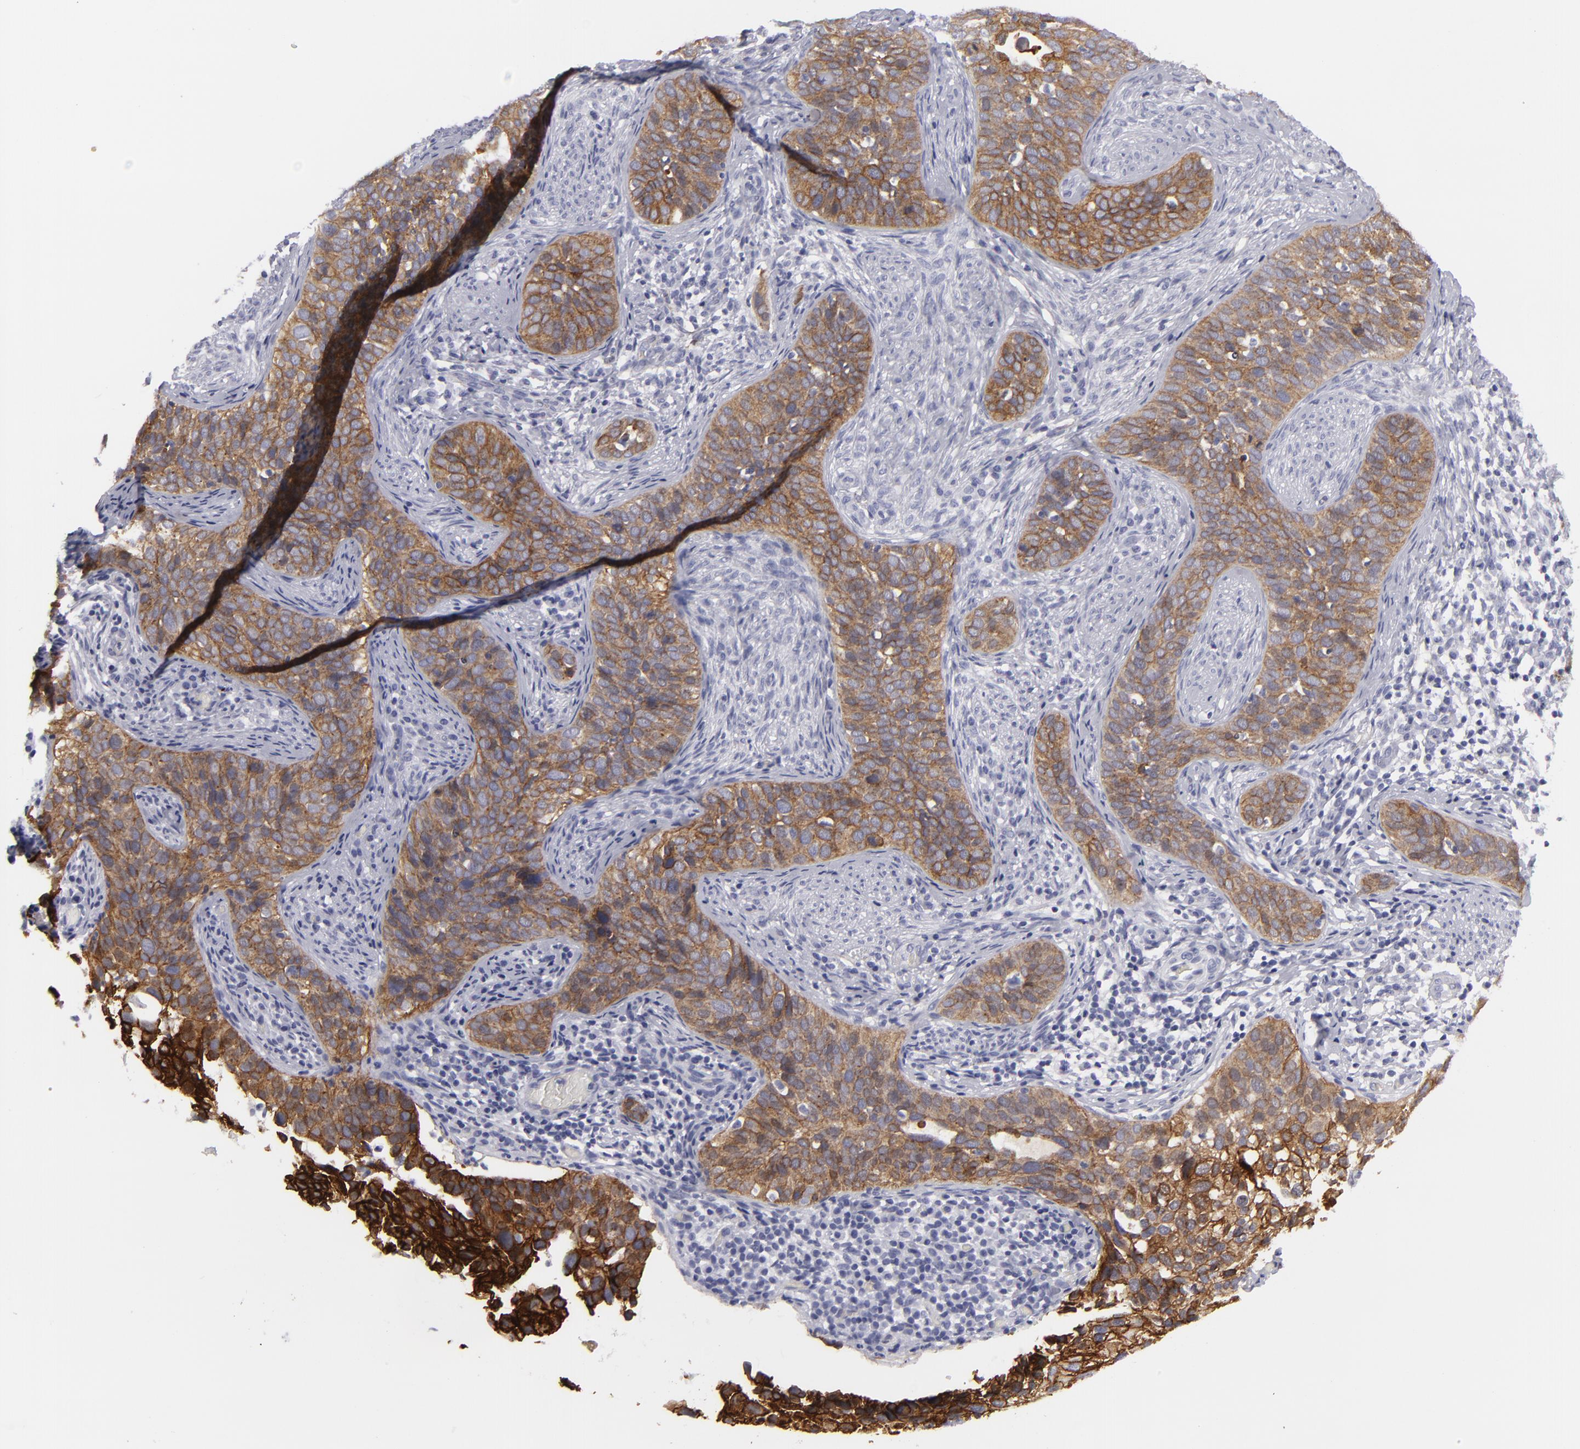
{"staining": {"intensity": "strong", "quantity": ">75%", "location": "cytoplasmic/membranous"}, "tissue": "cervical cancer", "cell_type": "Tumor cells", "image_type": "cancer", "snomed": [{"axis": "morphology", "description": "Squamous cell carcinoma, NOS"}, {"axis": "topography", "description": "Cervix"}], "caption": "DAB immunohistochemical staining of cervical squamous cell carcinoma exhibits strong cytoplasmic/membranous protein staining in approximately >75% of tumor cells.", "gene": "JUP", "patient": {"sex": "female", "age": 31}}